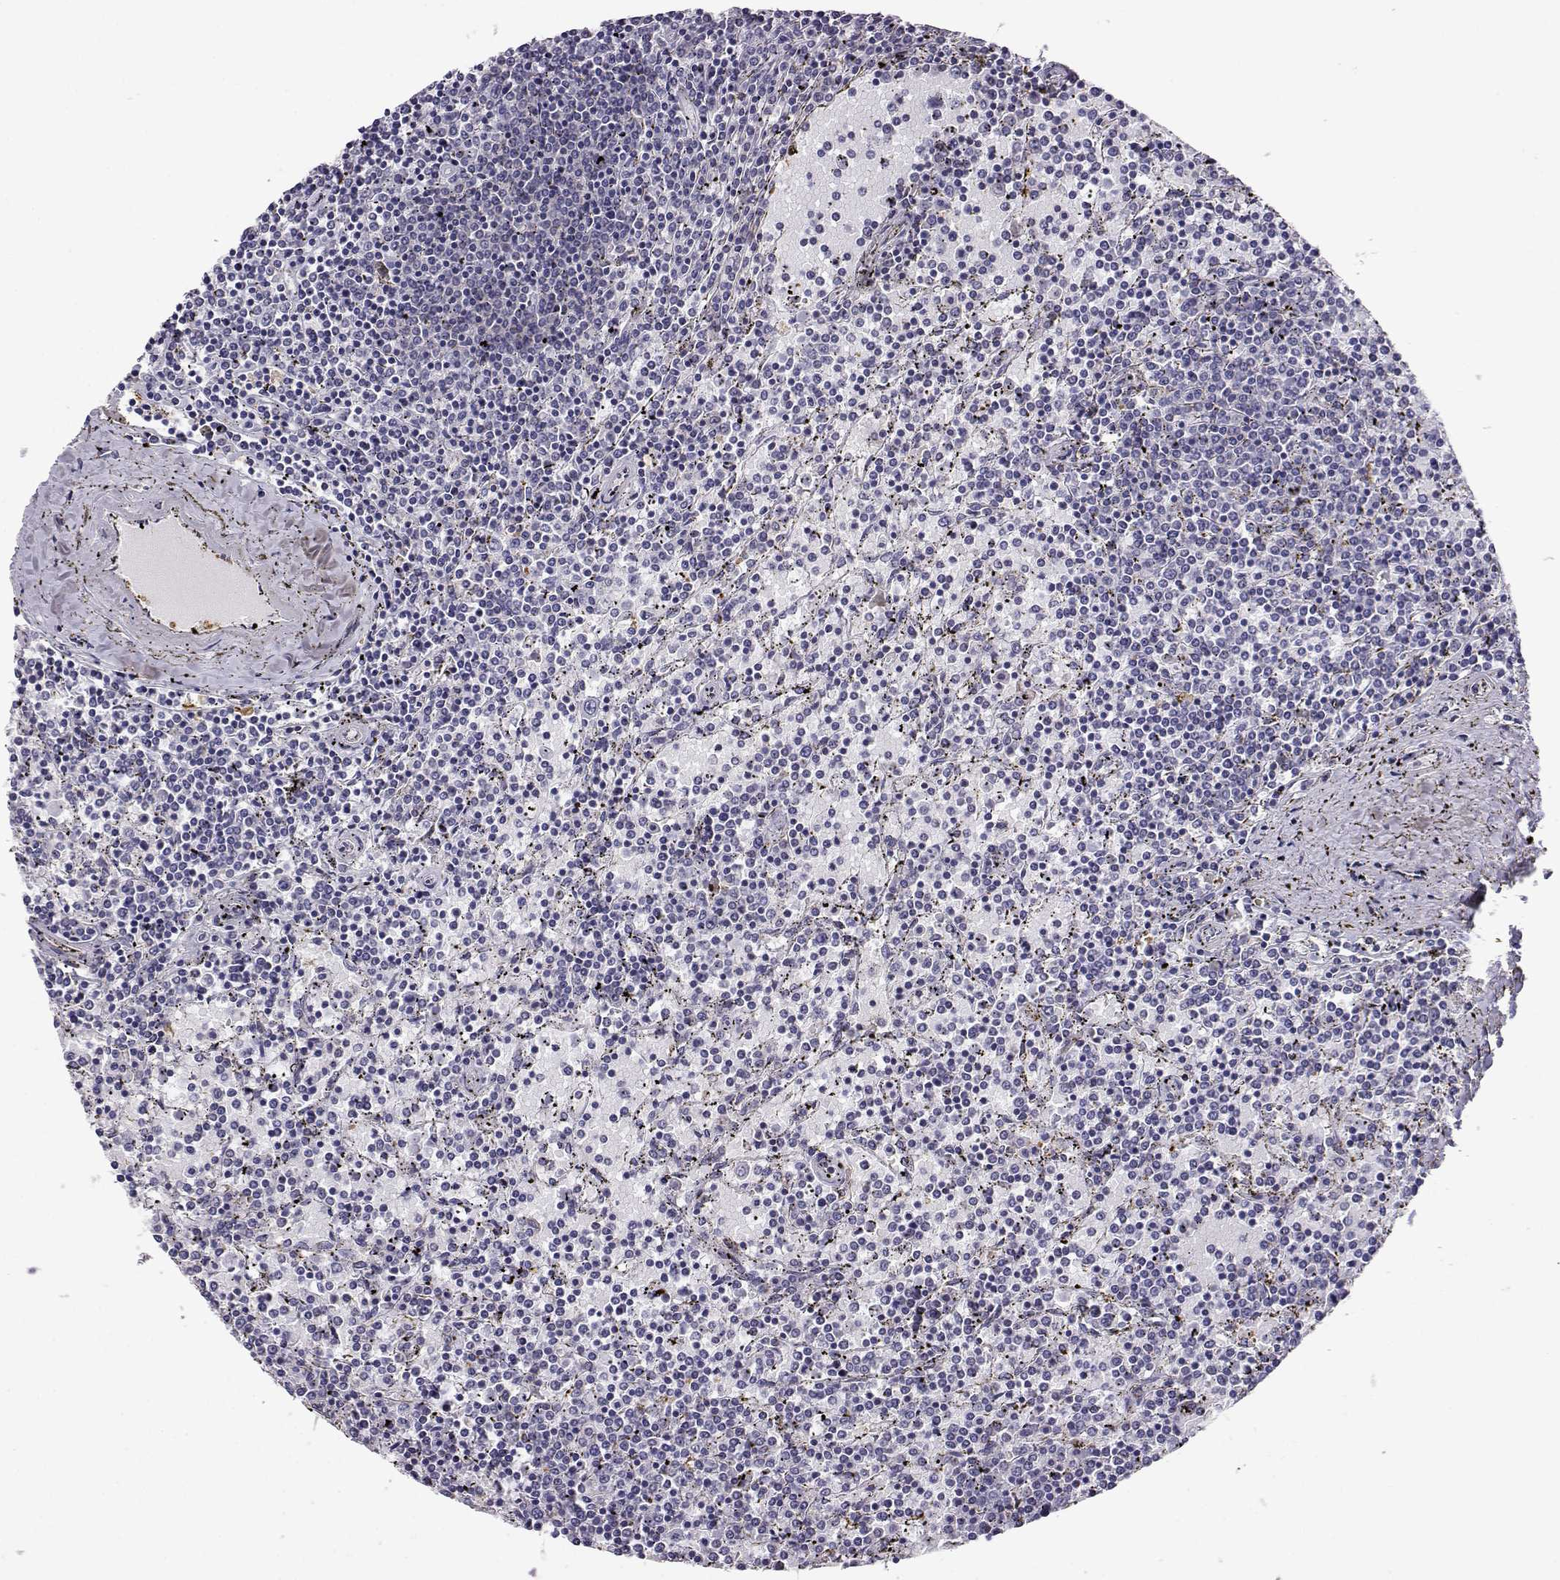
{"staining": {"intensity": "negative", "quantity": "none", "location": "none"}, "tissue": "lymphoma", "cell_type": "Tumor cells", "image_type": "cancer", "snomed": [{"axis": "morphology", "description": "Malignant lymphoma, non-Hodgkin's type, Low grade"}, {"axis": "topography", "description": "Spleen"}], "caption": "Tumor cells show no significant protein positivity in lymphoma. (DAB (3,3'-diaminobenzidine) immunohistochemistry (IHC) with hematoxylin counter stain).", "gene": "AKR1B1", "patient": {"sex": "female", "age": 77}}